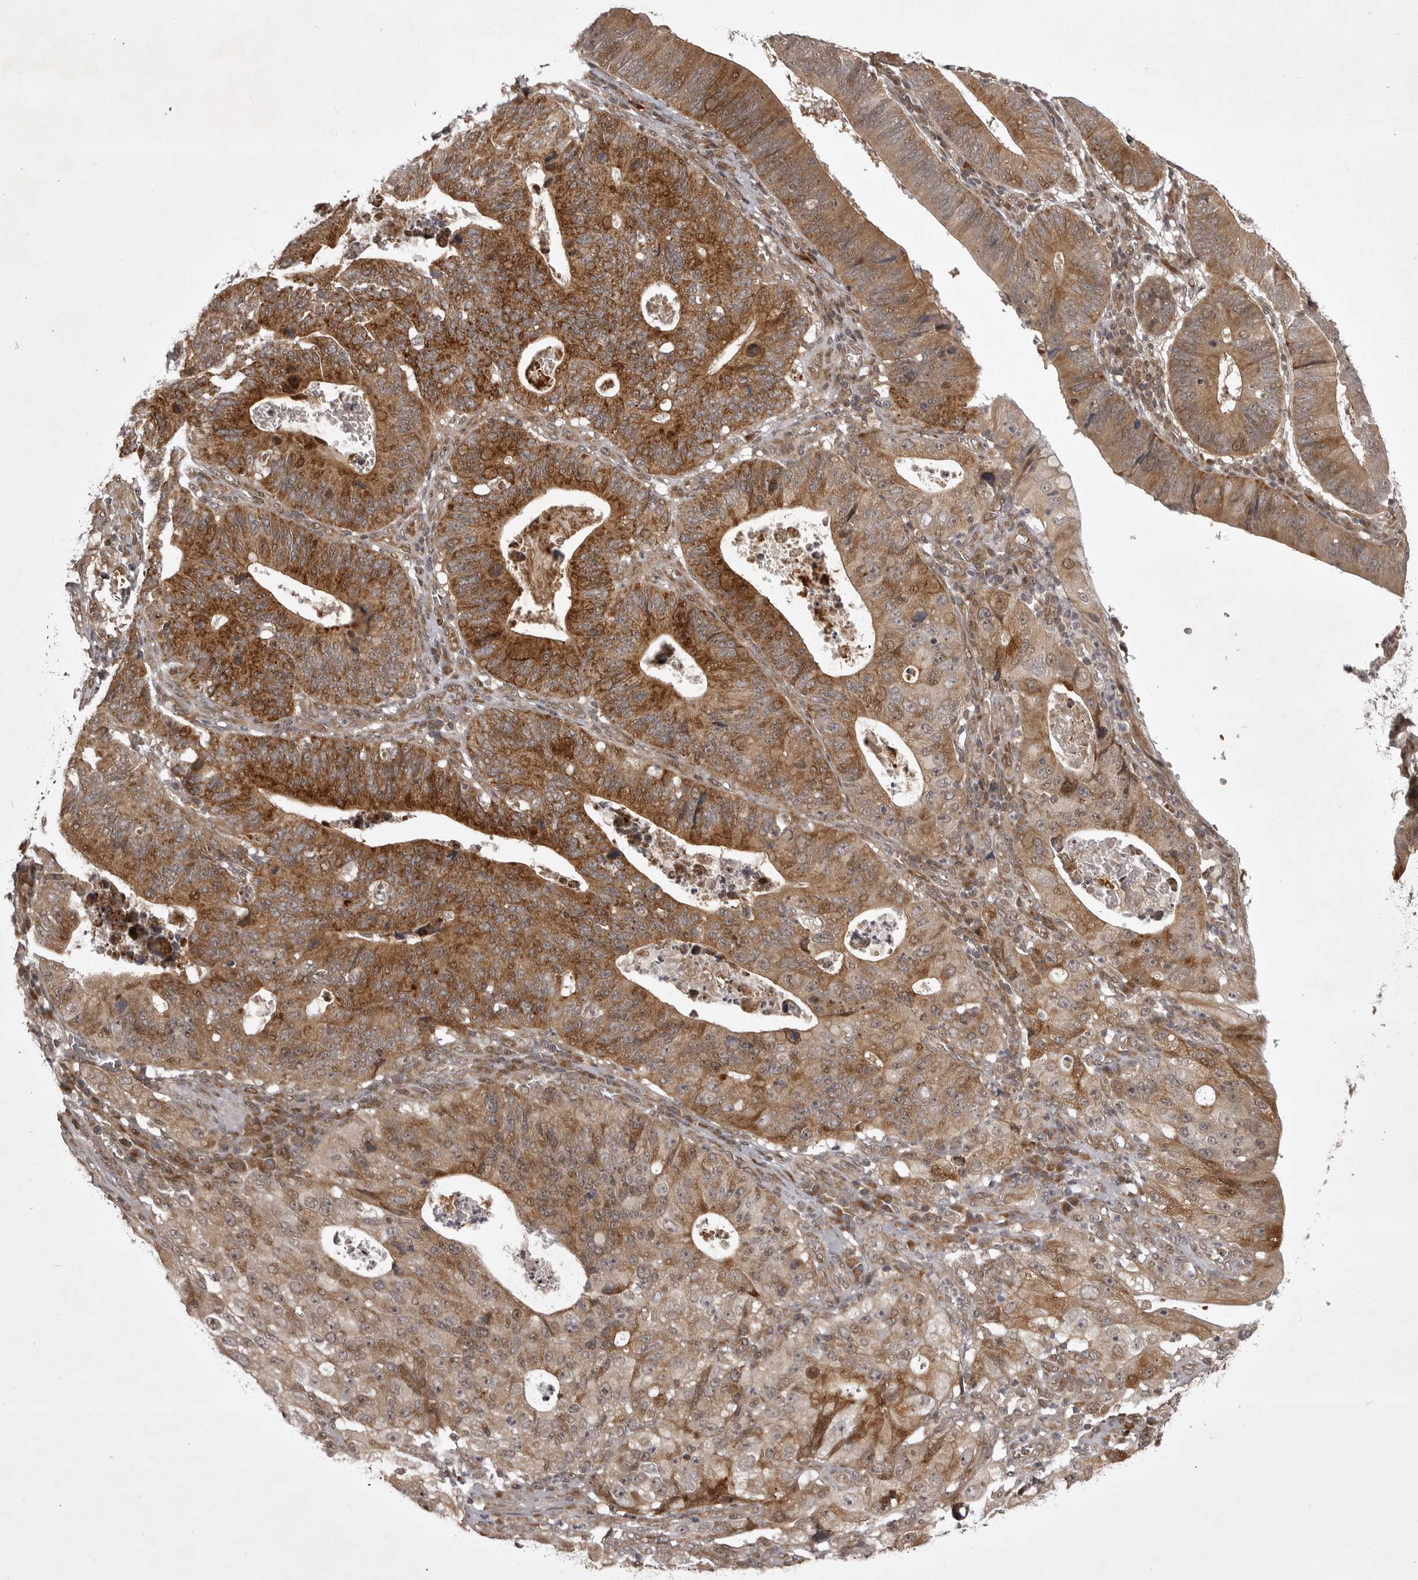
{"staining": {"intensity": "strong", "quantity": ">75%", "location": "cytoplasmic/membranous"}, "tissue": "stomach cancer", "cell_type": "Tumor cells", "image_type": "cancer", "snomed": [{"axis": "morphology", "description": "Adenocarcinoma, NOS"}, {"axis": "topography", "description": "Stomach"}], "caption": "A high-resolution histopathology image shows immunohistochemistry (IHC) staining of stomach adenocarcinoma, which reveals strong cytoplasmic/membranous positivity in approximately >75% of tumor cells. (IHC, brightfield microscopy, high magnification).", "gene": "SNX16", "patient": {"sex": "male", "age": 59}}